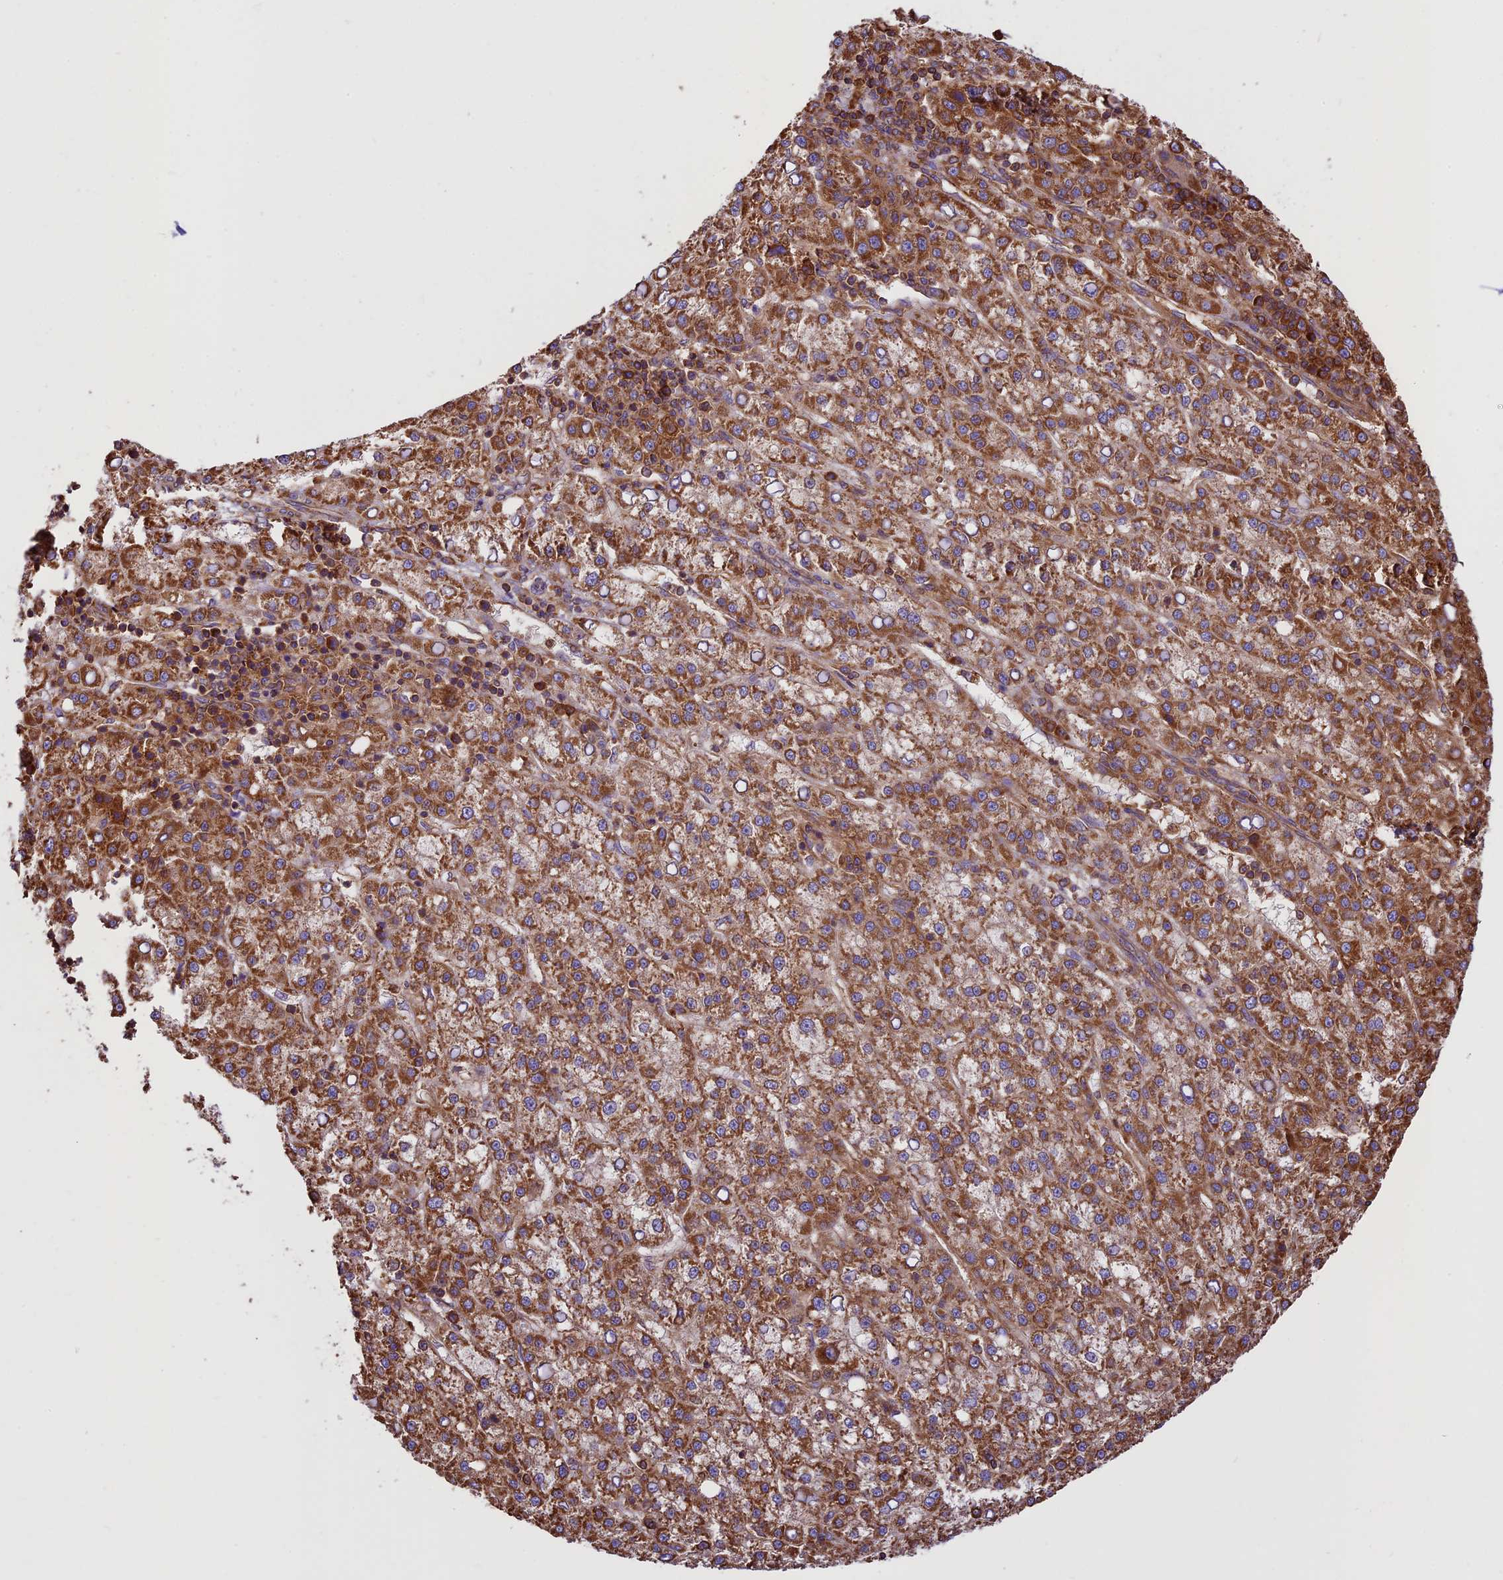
{"staining": {"intensity": "strong", "quantity": ">75%", "location": "cytoplasmic/membranous"}, "tissue": "liver cancer", "cell_type": "Tumor cells", "image_type": "cancer", "snomed": [{"axis": "morphology", "description": "Carcinoma, Hepatocellular, NOS"}, {"axis": "topography", "description": "Liver"}], "caption": "Approximately >75% of tumor cells in hepatocellular carcinoma (liver) show strong cytoplasmic/membranous protein expression as visualized by brown immunohistochemical staining.", "gene": "KARS1", "patient": {"sex": "female", "age": 58}}